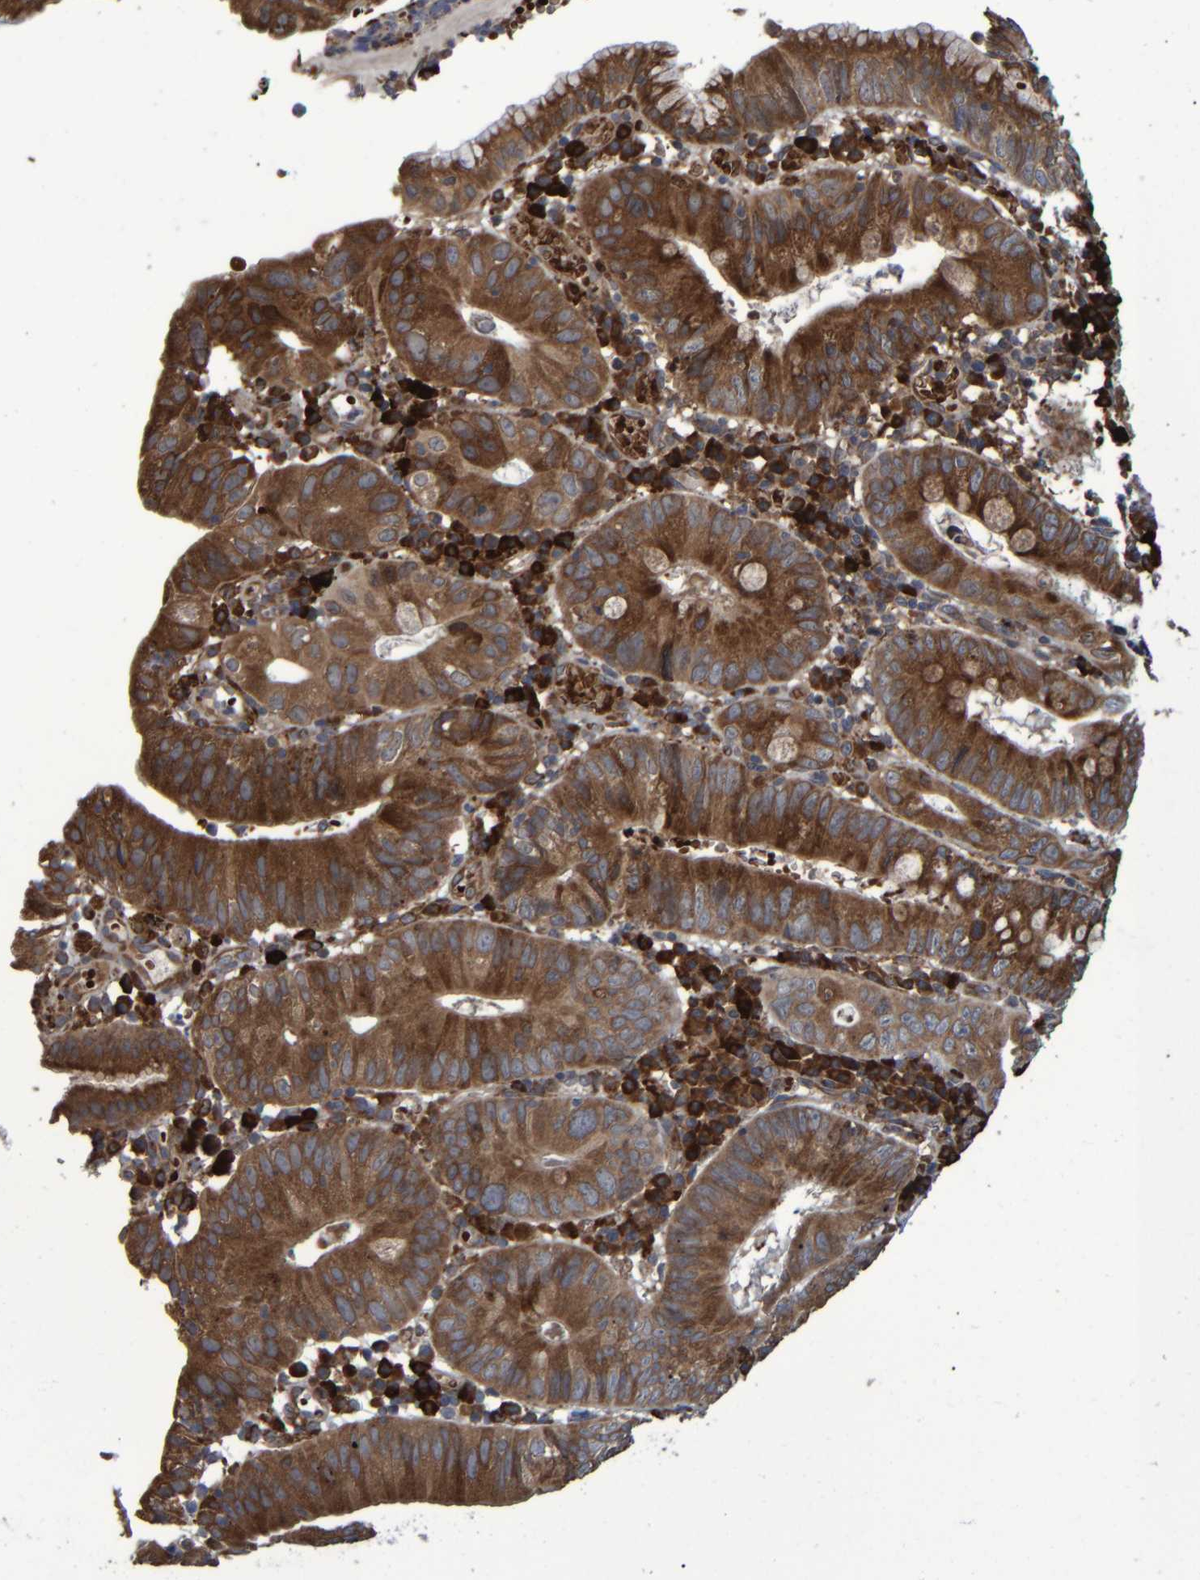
{"staining": {"intensity": "moderate", "quantity": ">75%", "location": "cytoplasmic/membranous"}, "tissue": "stomach cancer", "cell_type": "Tumor cells", "image_type": "cancer", "snomed": [{"axis": "morphology", "description": "Adenocarcinoma, NOS"}, {"axis": "topography", "description": "Stomach"}], "caption": "Immunohistochemistry (IHC) micrograph of human stomach cancer (adenocarcinoma) stained for a protein (brown), which exhibits medium levels of moderate cytoplasmic/membranous positivity in approximately >75% of tumor cells.", "gene": "SPAG5", "patient": {"sex": "male", "age": 59}}